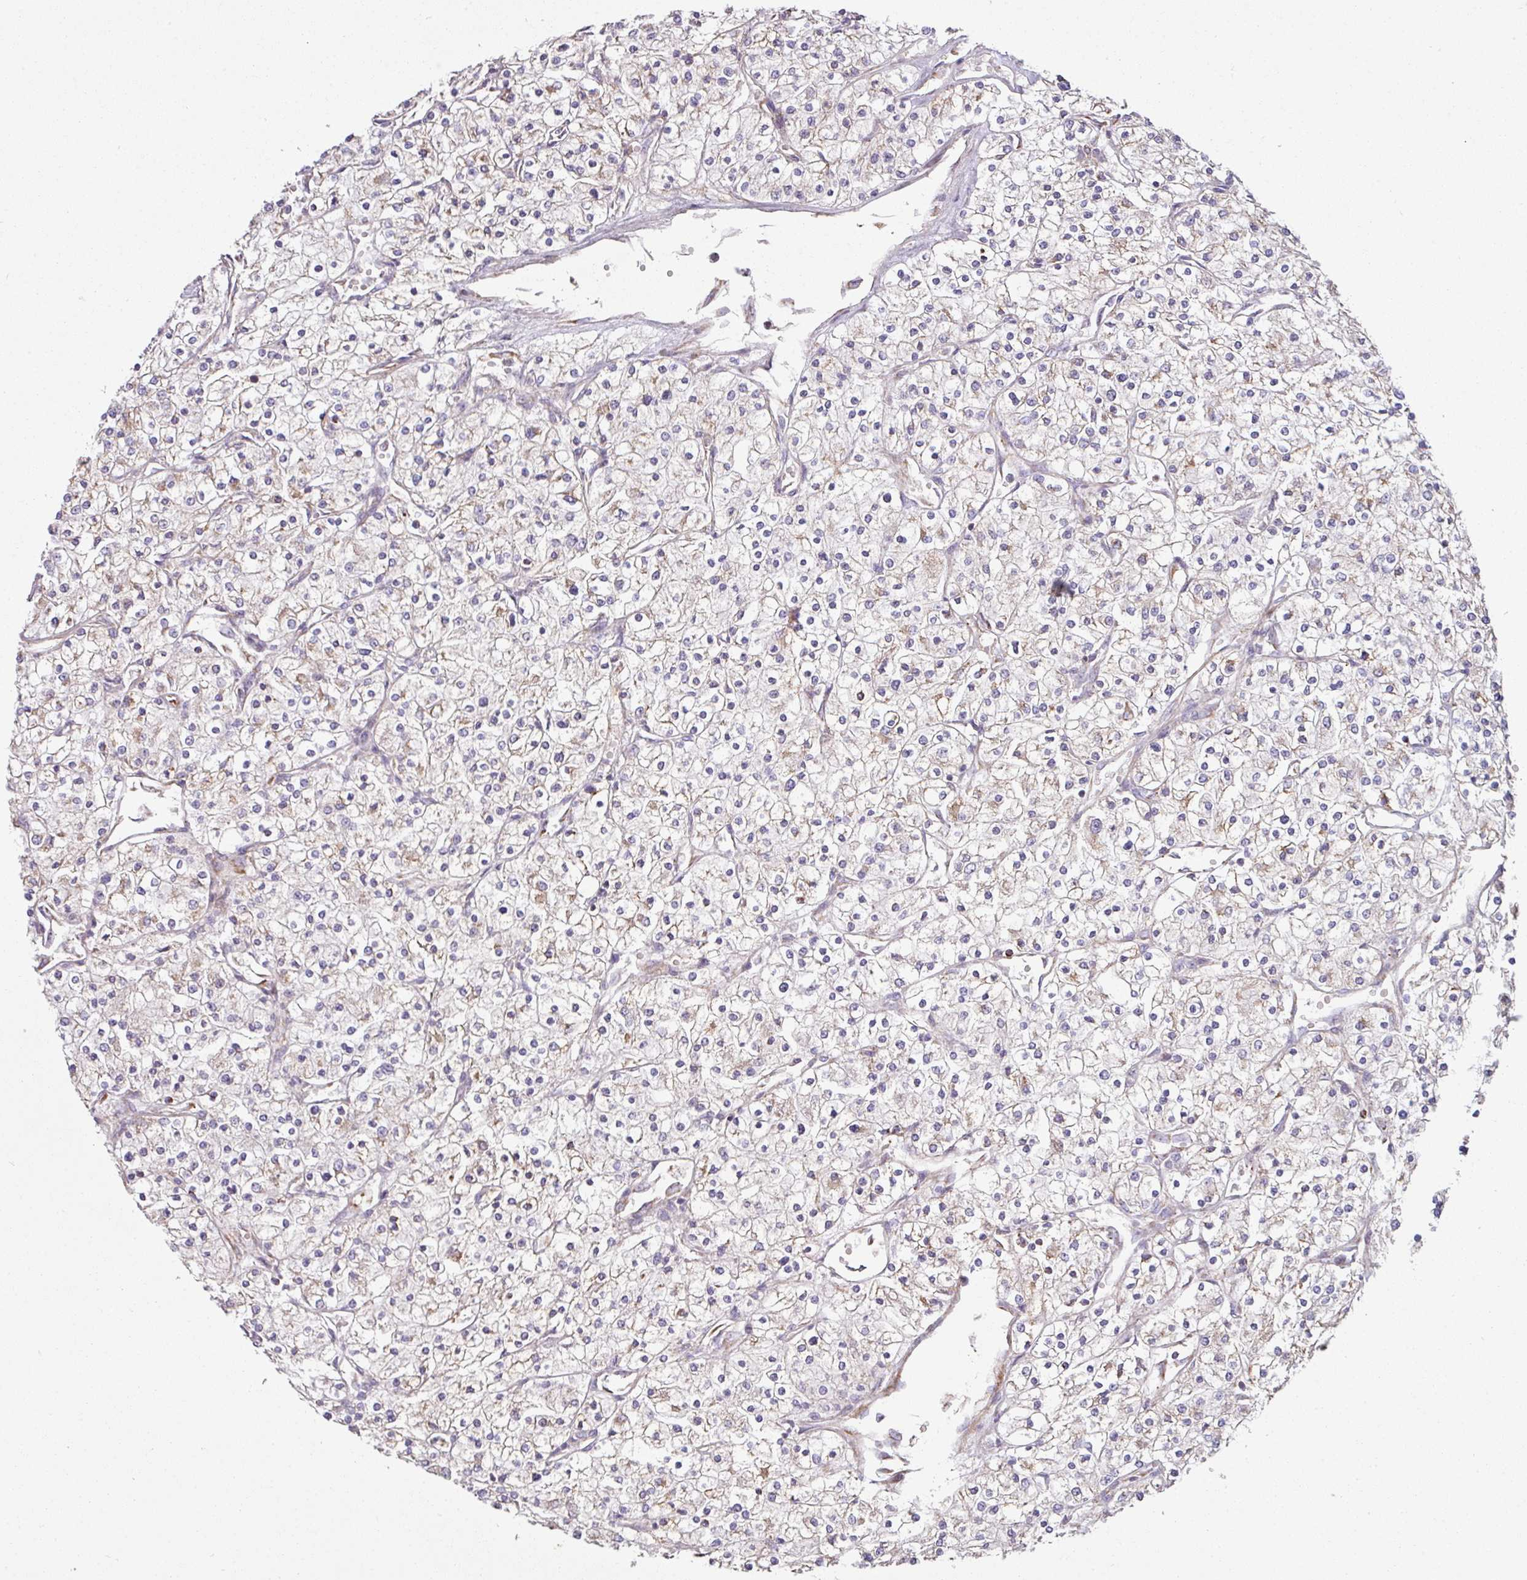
{"staining": {"intensity": "weak", "quantity": "<25%", "location": "cytoplasmic/membranous"}, "tissue": "renal cancer", "cell_type": "Tumor cells", "image_type": "cancer", "snomed": [{"axis": "morphology", "description": "Adenocarcinoma, NOS"}, {"axis": "topography", "description": "Kidney"}], "caption": "High power microscopy image of an immunohistochemistry micrograph of renal adenocarcinoma, revealing no significant staining in tumor cells.", "gene": "SQOR", "patient": {"sex": "male", "age": 80}}